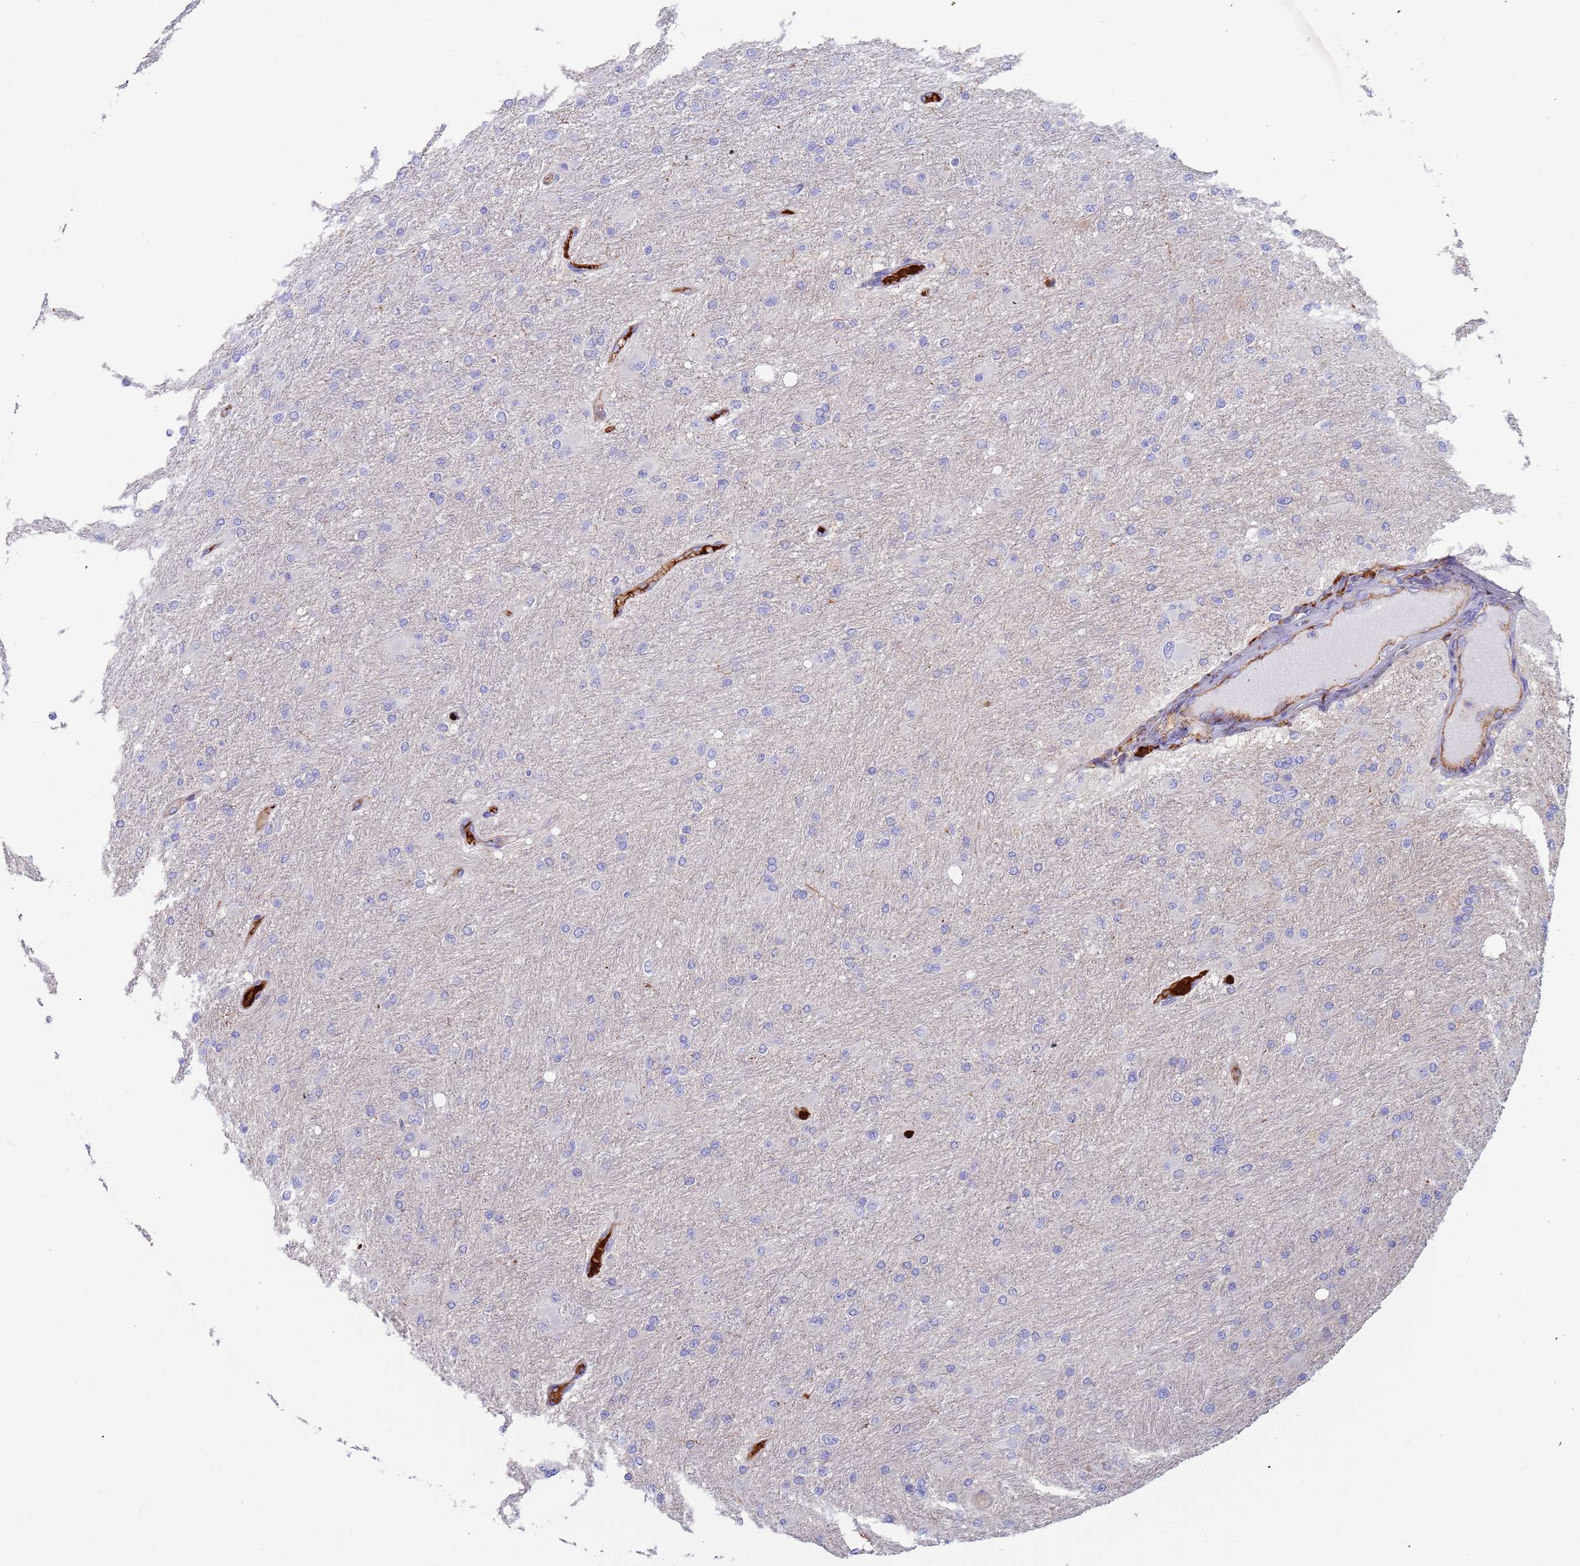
{"staining": {"intensity": "negative", "quantity": "none", "location": "none"}, "tissue": "glioma", "cell_type": "Tumor cells", "image_type": "cancer", "snomed": [{"axis": "morphology", "description": "Glioma, malignant, High grade"}, {"axis": "topography", "description": "Cerebral cortex"}], "caption": "Image shows no protein expression in tumor cells of malignant glioma (high-grade) tissue.", "gene": "CYSLTR2", "patient": {"sex": "female", "age": 36}}